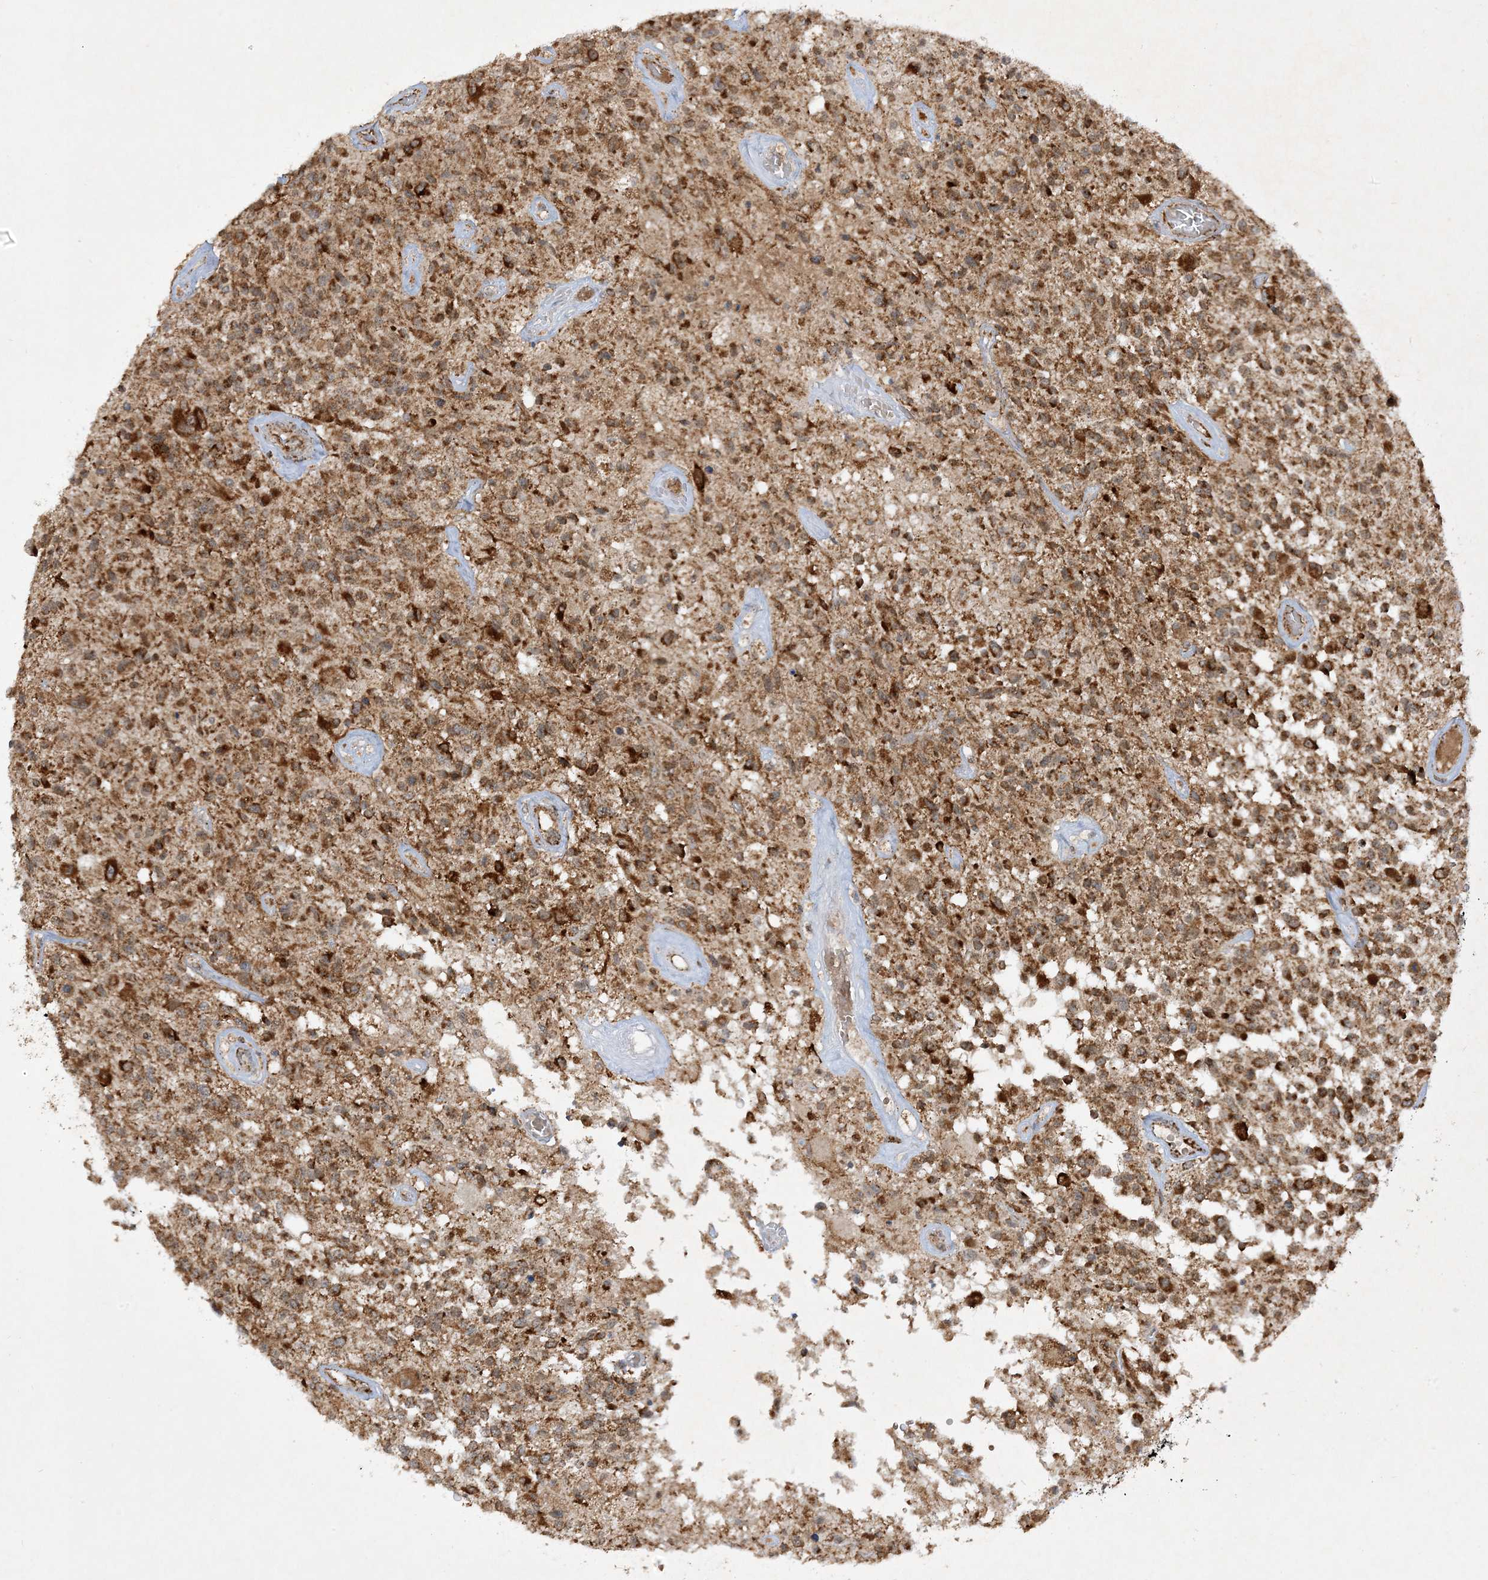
{"staining": {"intensity": "strong", "quantity": ">75%", "location": "cytoplasmic/membranous"}, "tissue": "glioma", "cell_type": "Tumor cells", "image_type": "cancer", "snomed": [{"axis": "morphology", "description": "Glioma, malignant, High grade"}, {"axis": "morphology", "description": "Glioblastoma, NOS"}, {"axis": "topography", "description": "Brain"}], "caption": "The image exhibits a brown stain indicating the presence of a protein in the cytoplasmic/membranous of tumor cells in malignant glioma (high-grade). (DAB (3,3'-diaminobenzidine) IHC with brightfield microscopy, high magnification).", "gene": "NDUFAF3", "patient": {"sex": "male", "age": 60}}